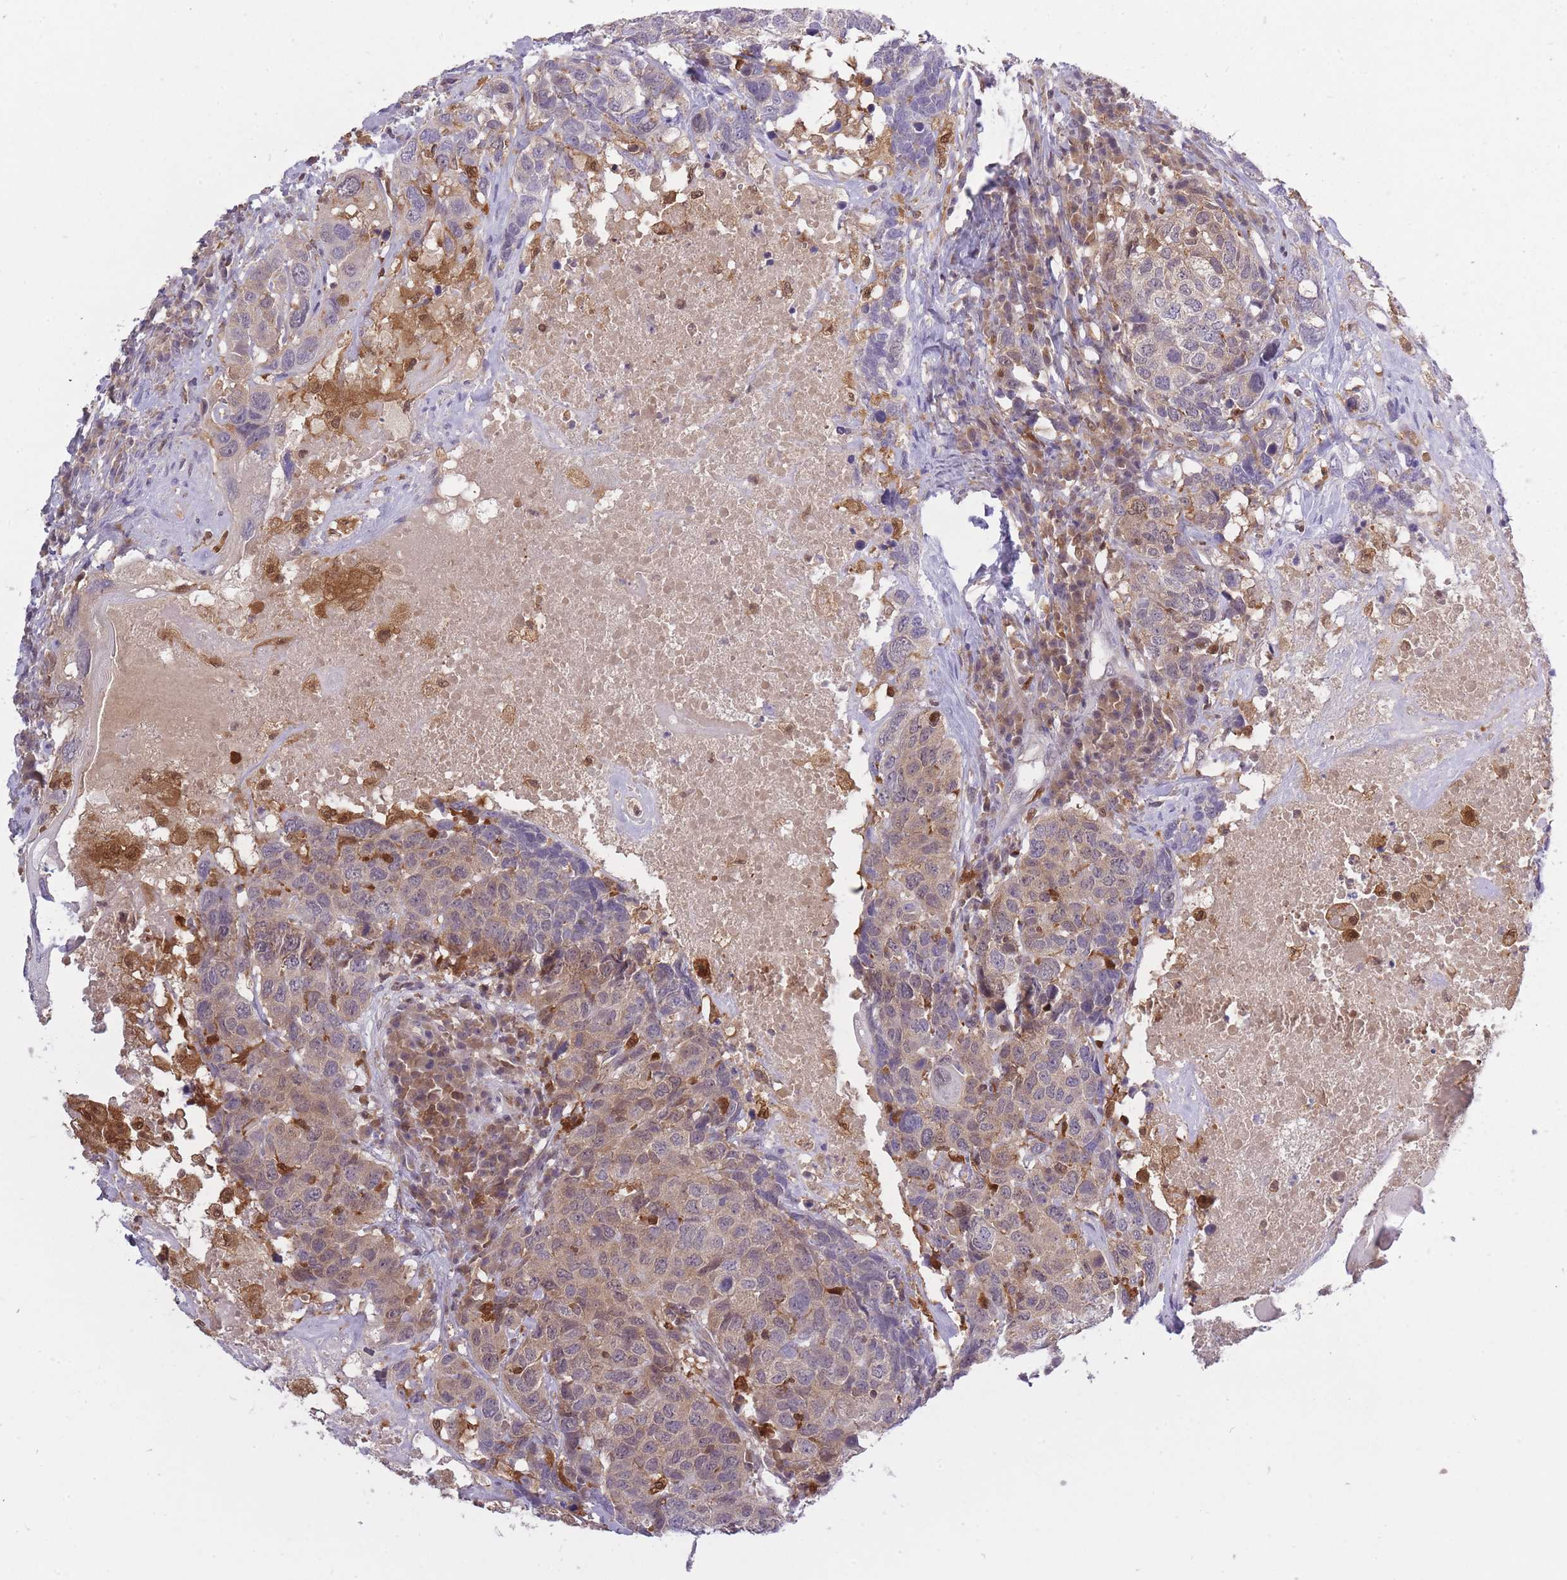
{"staining": {"intensity": "moderate", "quantity": "25%-75%", "location": "cytoplasmic/membranous,nuclear"}, "tissue": "head and neck cancer", "cell_type": "Tumor cells", "image_type": "cancer", "snomed": [{"axis": "morphology", "description": "Squamous cell carcinoma, NOS"}, {"axis": "topography", "description": "Head-Neck"}], "caption": "This photomicrograph reveals IHC staining of head and neck squamous cell carcinoma, with medium moderate cytoplasmic/membranous and nuclear positivity in about 25%-75% of tumor cells.", "gene": "CXorf38", "patient": {"sex": "male", "age": 66}}